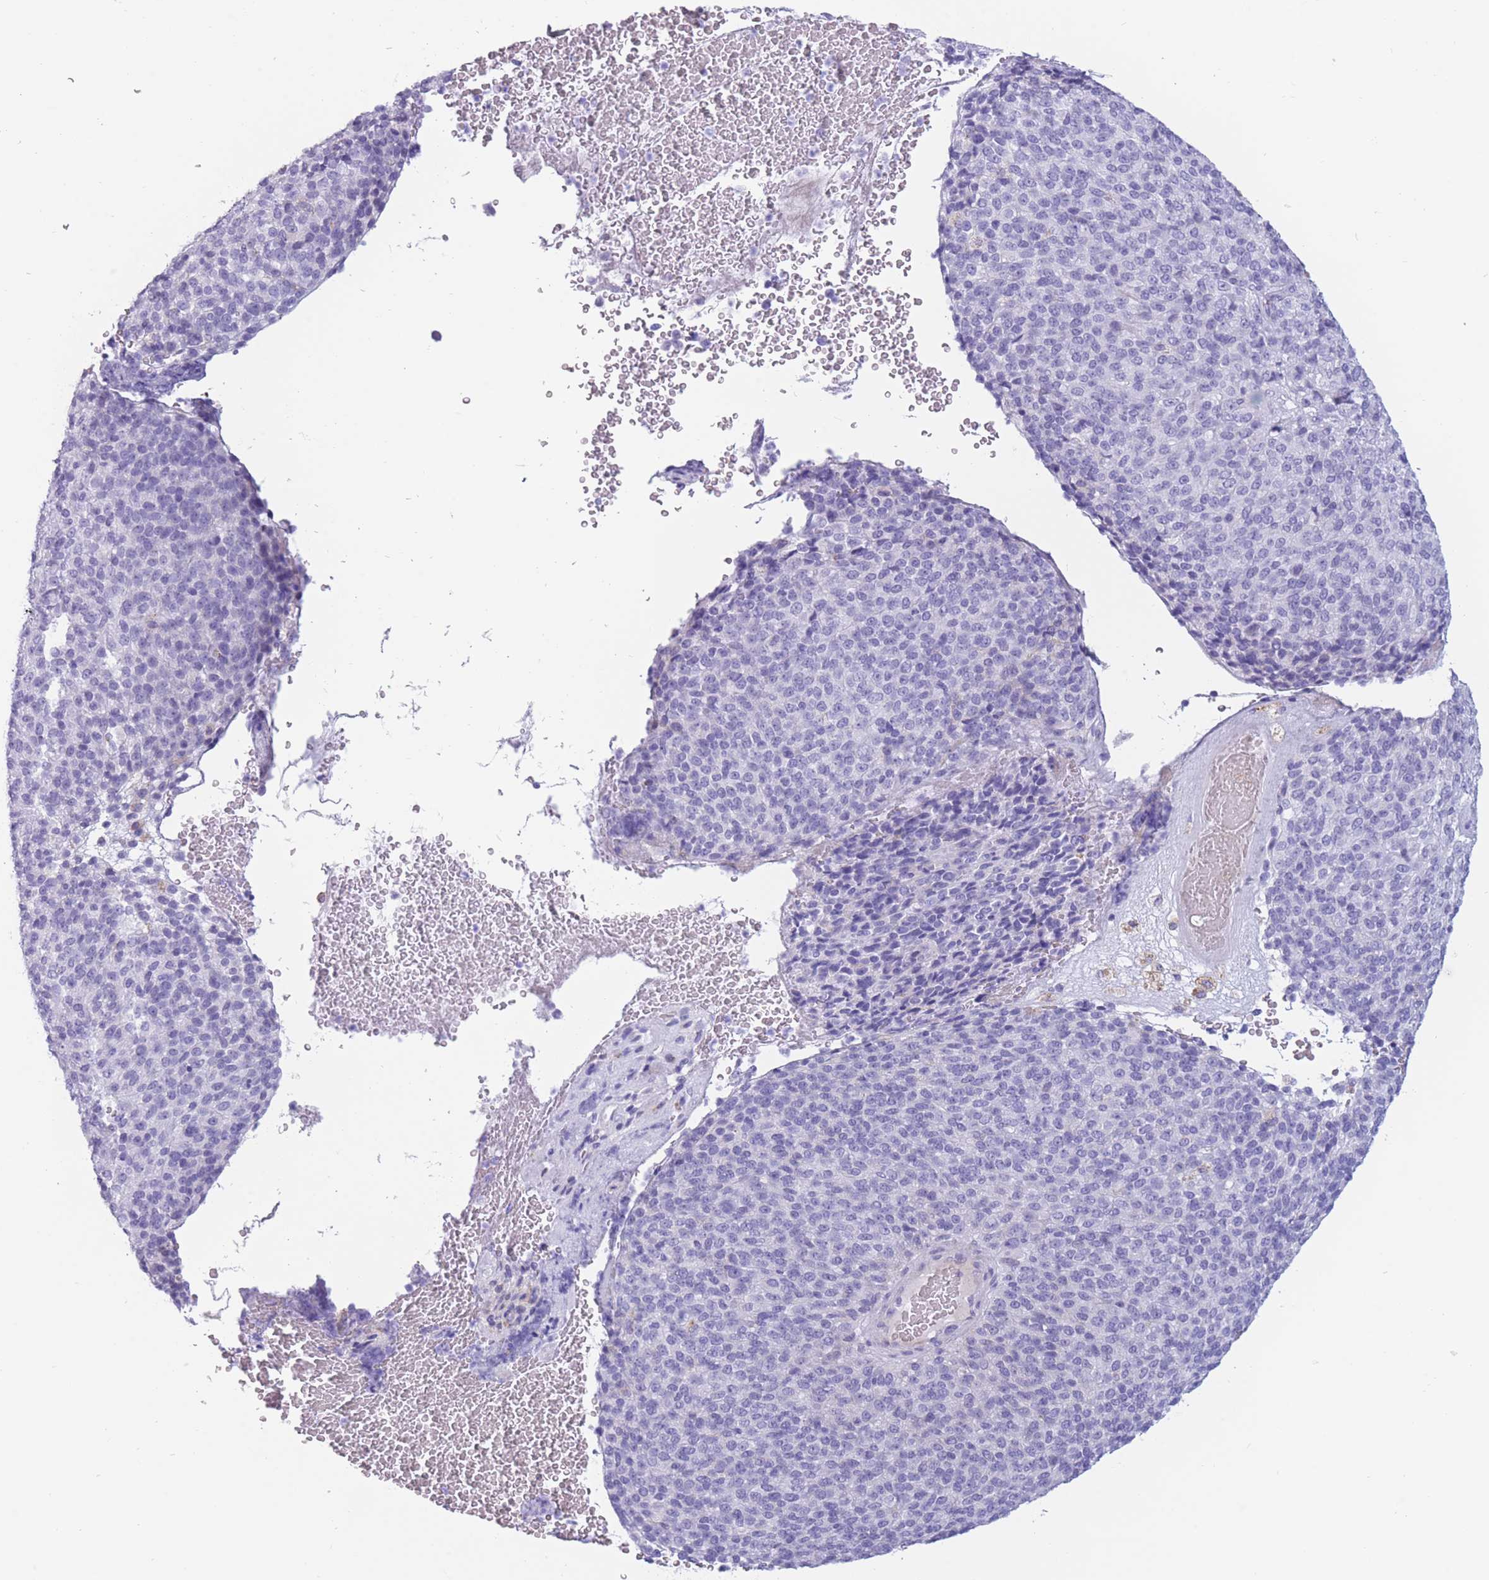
{"staining": {"intensity": "negative", "quantity": "none", "location": "none"}, "tissue": "melanoma", "cell_type": "Tumor cells", "image_type": "cancer", "snomed": [{"axis": "morphology", "description": "Malignant melanoma, Metastatic site"}, {"axis": "topography", "description": "Brain"}], "caption": "A high-resolution photomicrograph shows immunohistochemistry staining of malignant melanoma (metastatic site), which shows no significant positivity in tumor cells.", "gene": "COL27A1", "patient": {"sex": "female", "age": 56}}